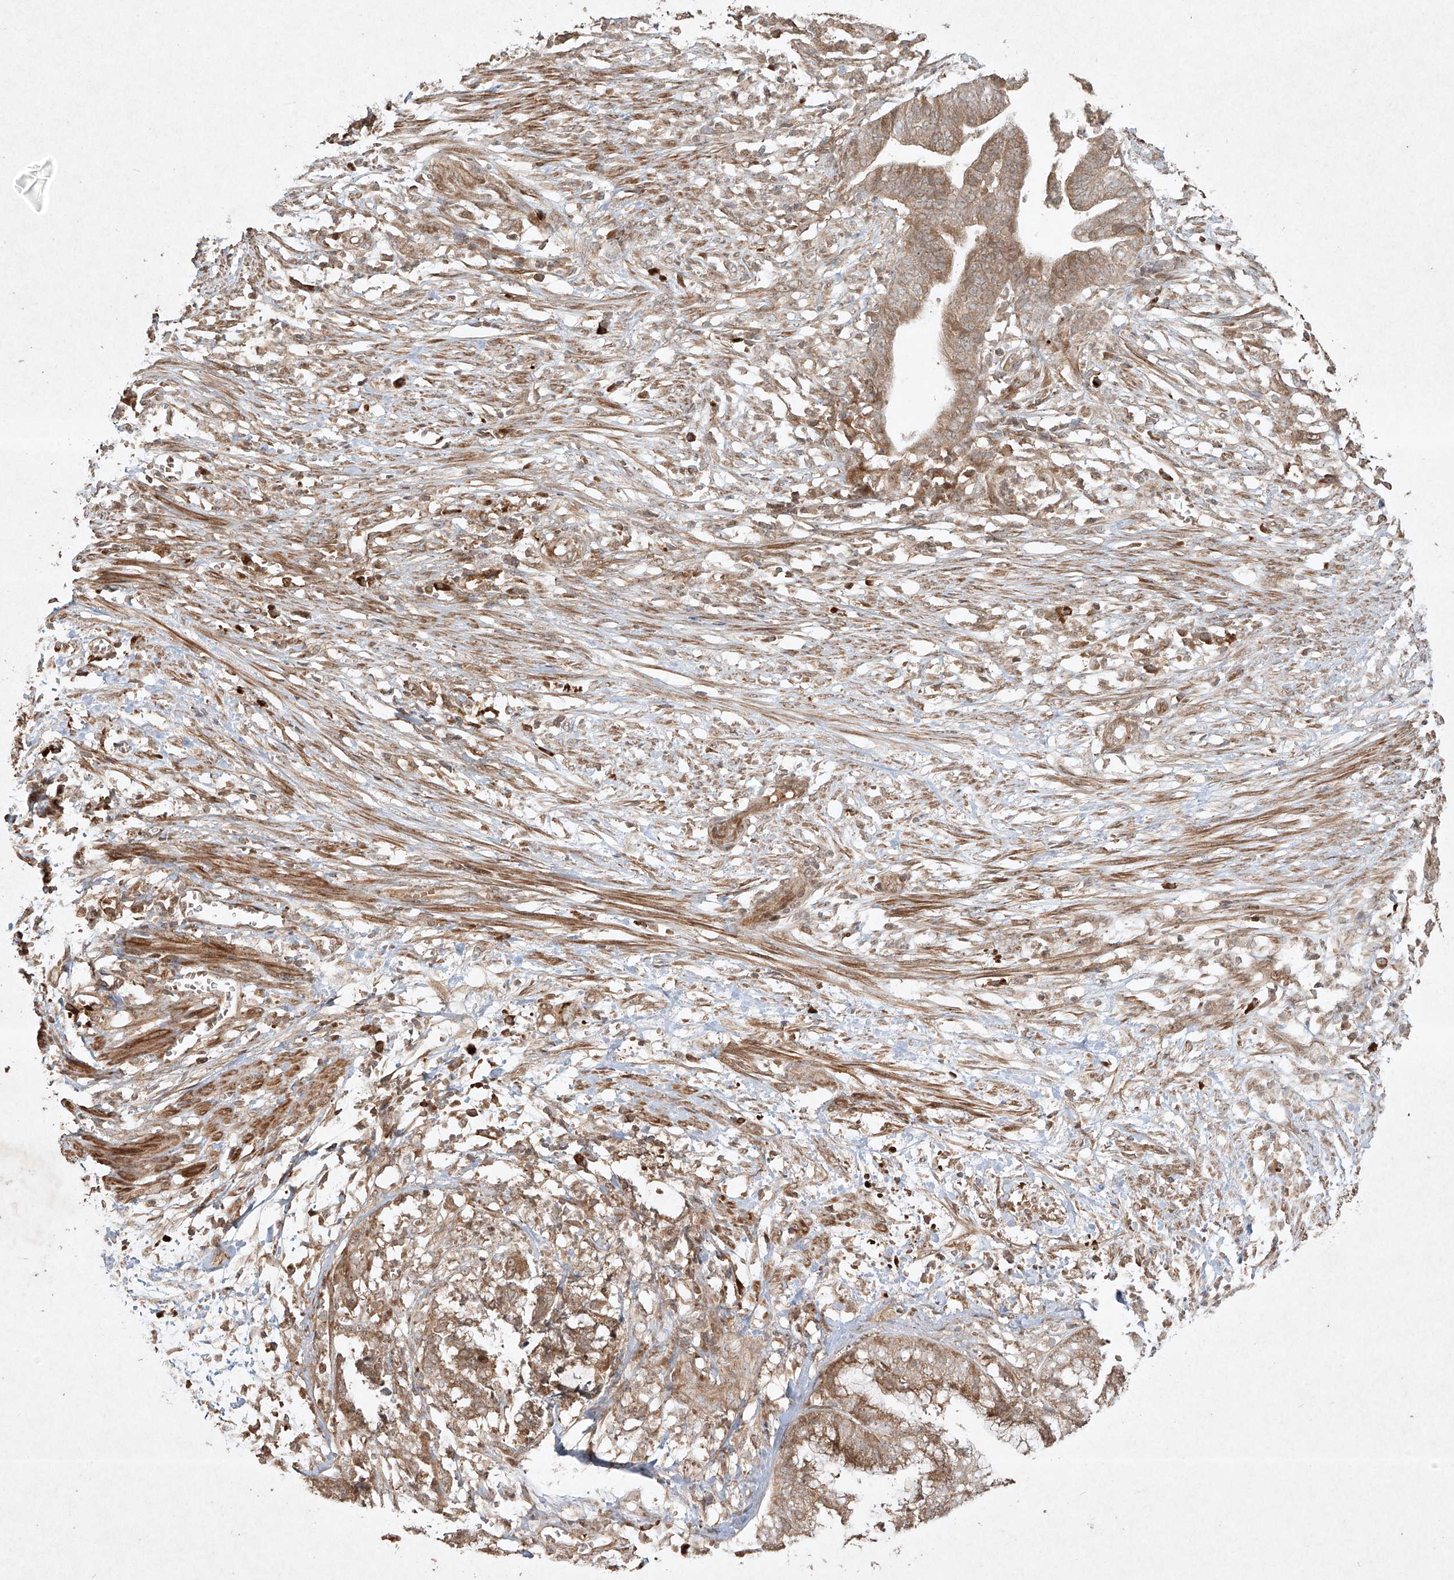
{"staining": {"intensity": "weak", "quantity": ">75%", "location": "cytoplasmic/membranous"}, "tissue": "endometrial cancer", "cell_type": "Tumor cells", "image_type": "cancer", "snomed": [{"axis": "morphology", "description": "Necrosis, NOS"}, {"axis": "morphology", "description": "Adenocarcinoma, NOS"}, {"axis": "topography", "description": "Endometrium"}], "caption": "This is an image of IHC staining of endometrial cancer, which shows weak expression in the cytoplasmic/membranous of tumor cells.", "gene": "CYYR1", "patient": {"sex": "female", "age": 79}}